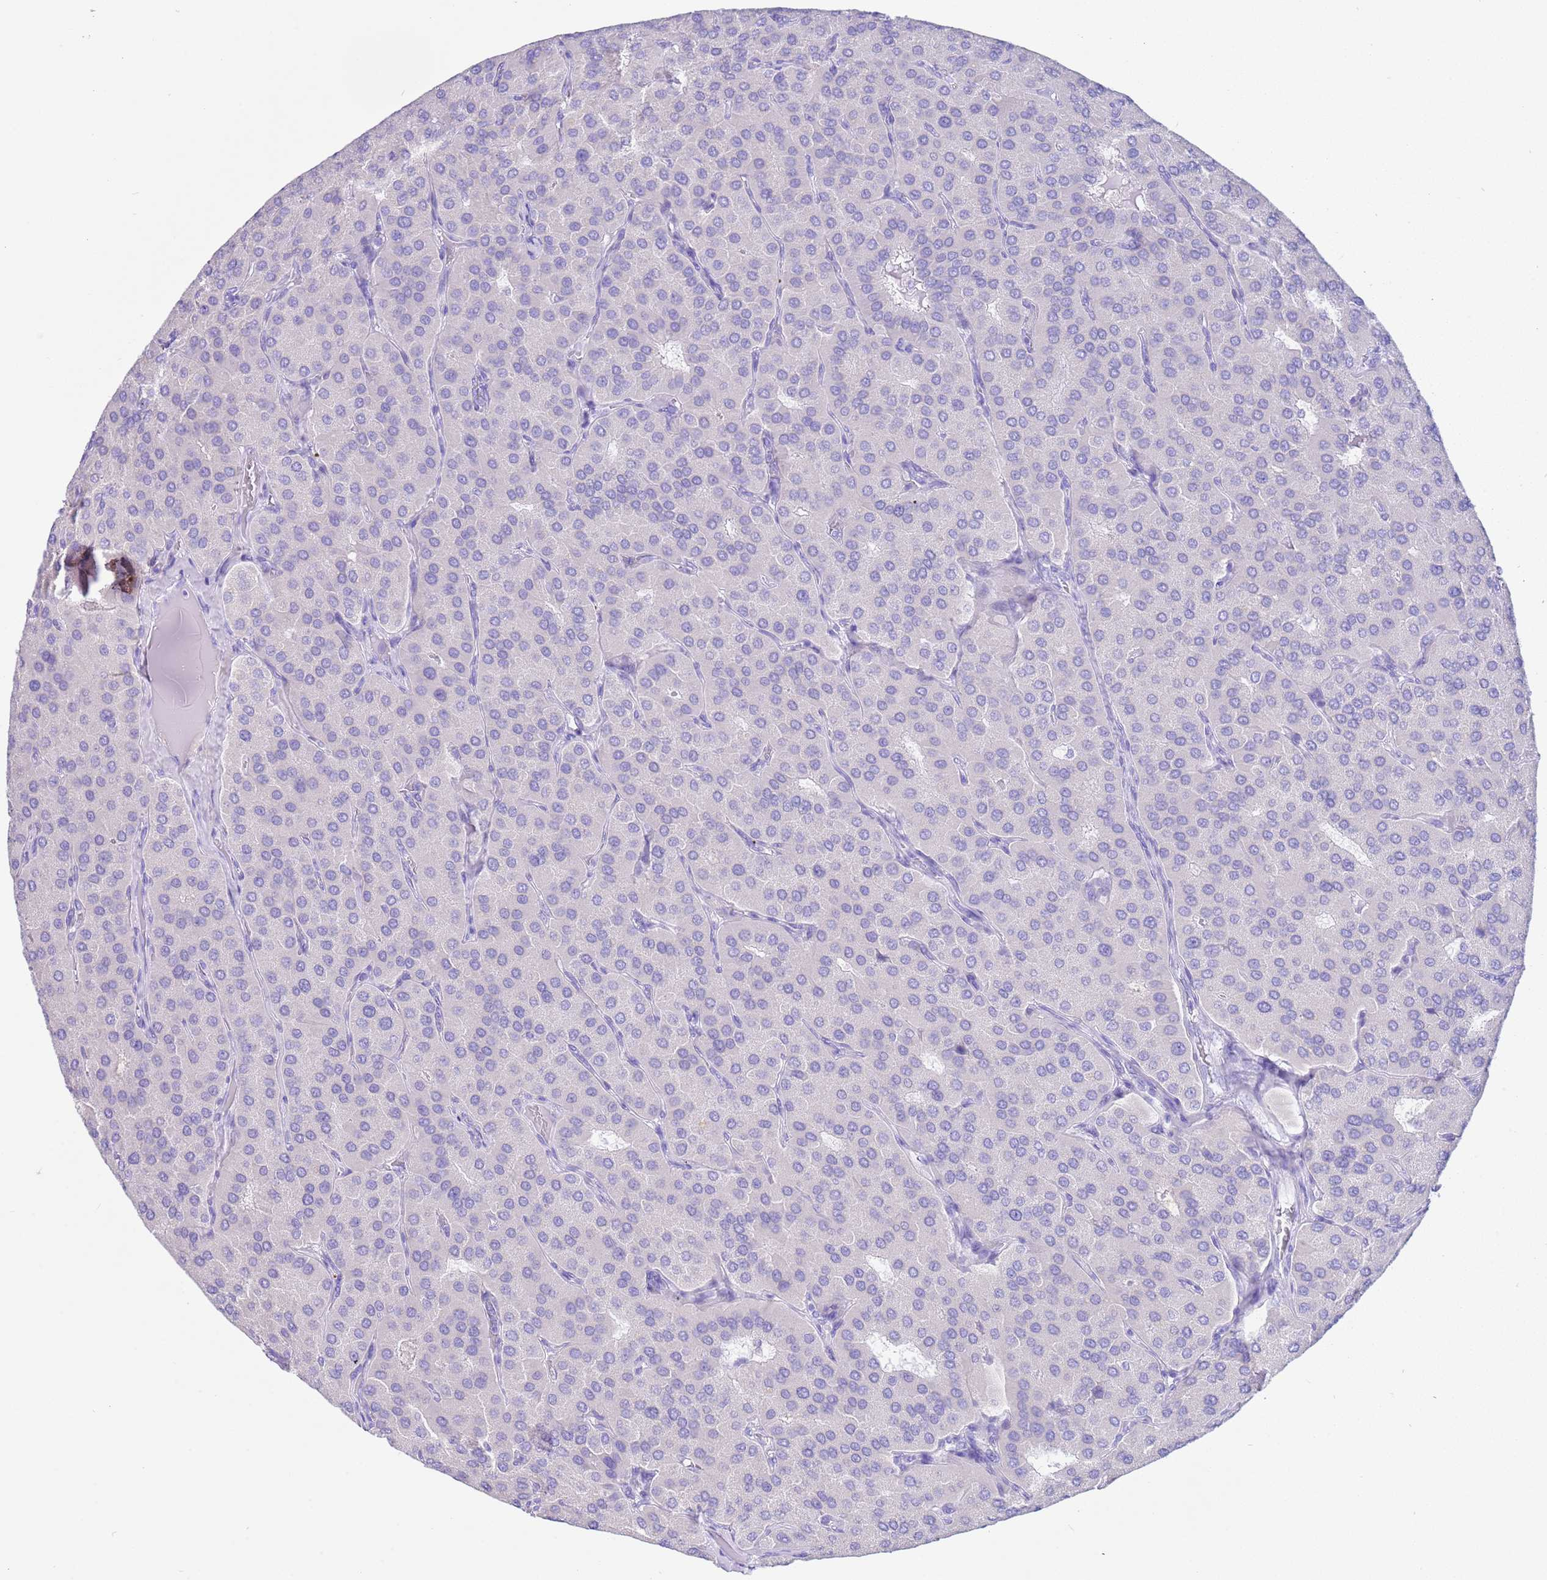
{"staining": {"intensity": "negative", "quantity": "none", "location": "none"}, "tissue": "parathyroid gland", "cell_type": "Glandular cells", "image_type": "normal", "snomed": [{"axis": "morphology", "description": "Normal tissue, NOS"}, {"axis": "morphology", "description": "Adenoma, NOS"}, {"axis": "topography", "description": "Parathyroid gland"}], "caption": "The micrograph demonstrates no staining of glandular cells in normal parathyroid gland.", "gene": "CPB1", "patient": {"sex": "female", "age": 86}}